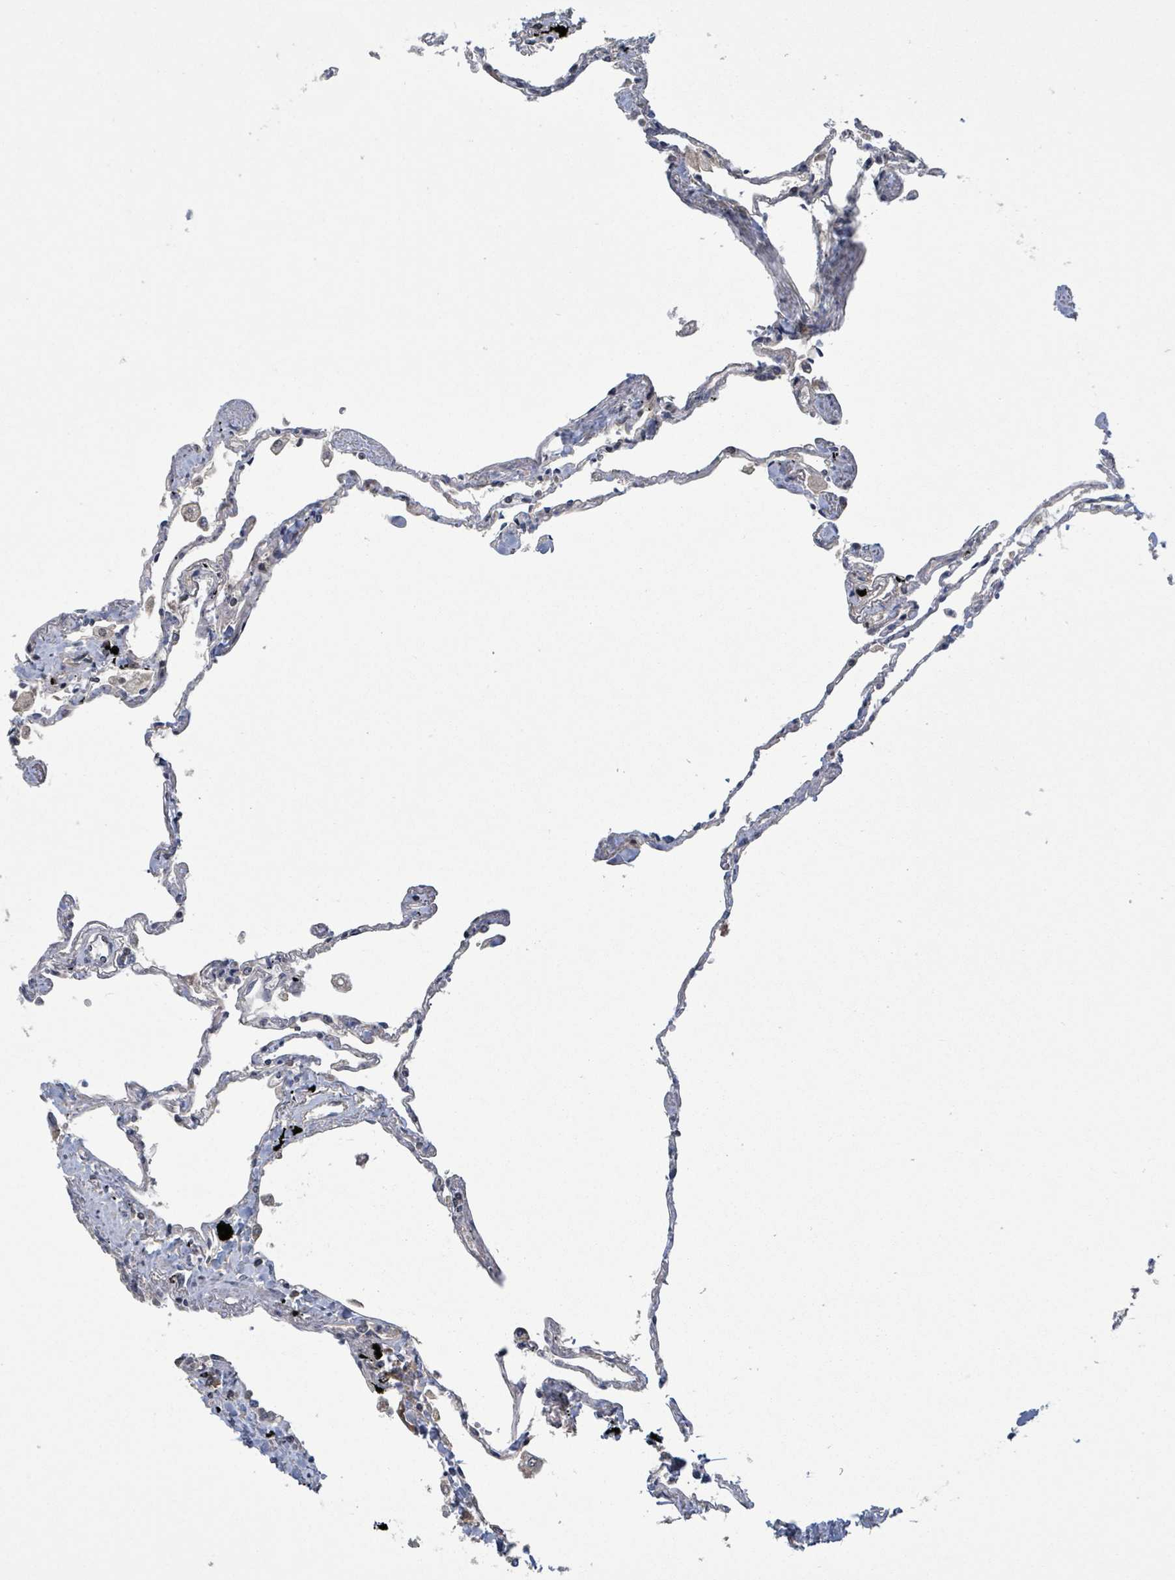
{"staining": {"intensity": "moderate", "quantity": "25%-75%", "location": "nuclear"}, "tissue": "lung", "cell_type": "Alveolar cells", "image_type": "normal", "snomed": [{"axis": "morphology", "description": "Normal tissue, NOS"}, {"axis": "topography", "description": "Lung"}], "caption": "DAB immunohistochemical staining of unremarkable lung exhibits moderate nuclear protein expression in about 25%-75% of alveolar cells.", "gene": "ZBTB14", "patient": {"sex": "female", "age": 67}}